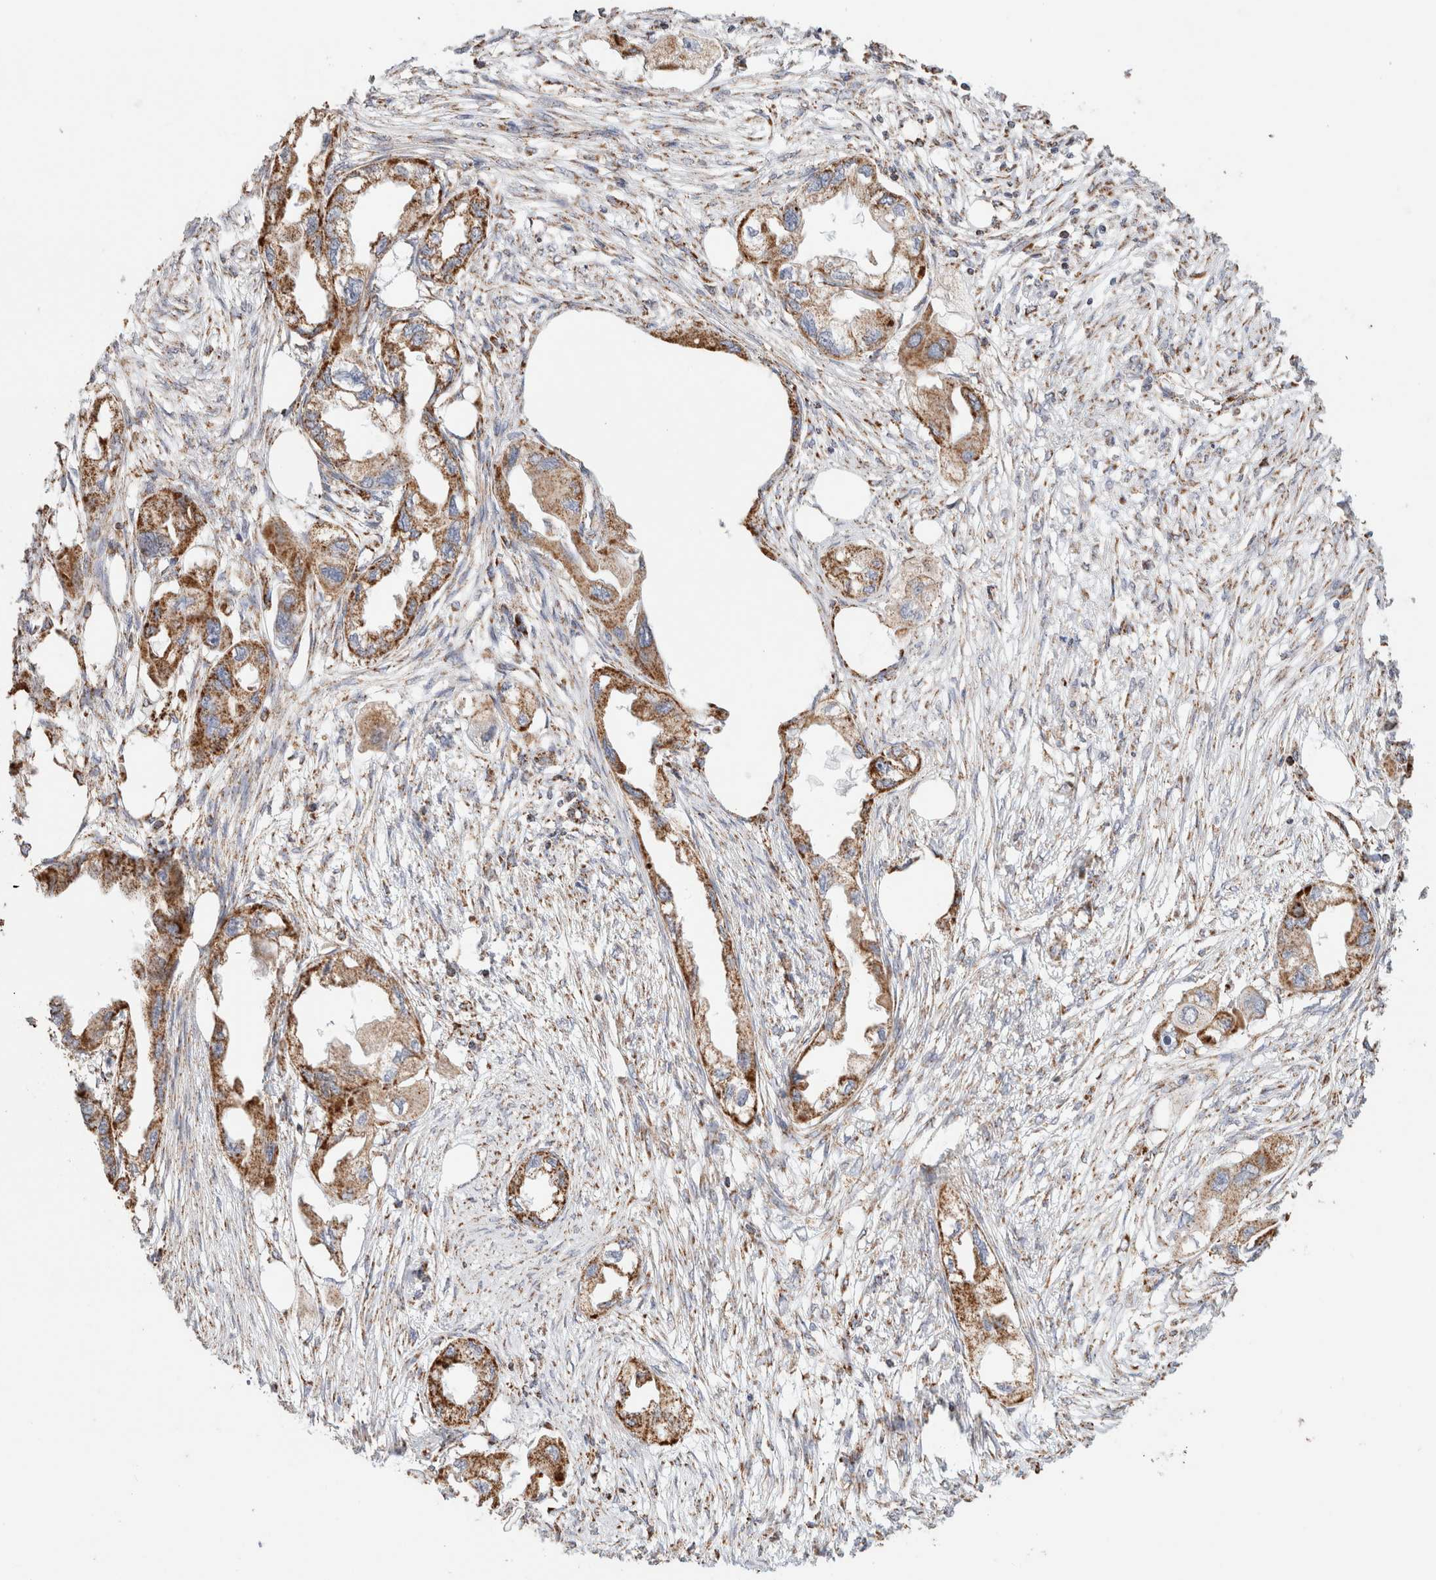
{"staining": {"intensity": "moderate", "quantity": ">75%", "location": "cytoplasmic/membranous"}, "tissue": "endometrial cancer", "cell_type": "Tumor cells", "image_type": "cancer", "snomed": [{"axis": "morphology", "description": "Adenocarcinoma, NOS"}, {"axis": "morphology", "description": "Adenocarcinoma, metastatic, NOS"}, {"axis": "topography", "description": "Adipose tissue"}, {"axis": "topography", "description": "Endometrium"}], "caption": "A medium amount of moderate cytoplasmic/membranous staining is seen in about >75% of tumor cells in endometrial adenocarcinoma tissue.", "gene": "C1QBP", "patient": {"sex": "female", "age": 67}}